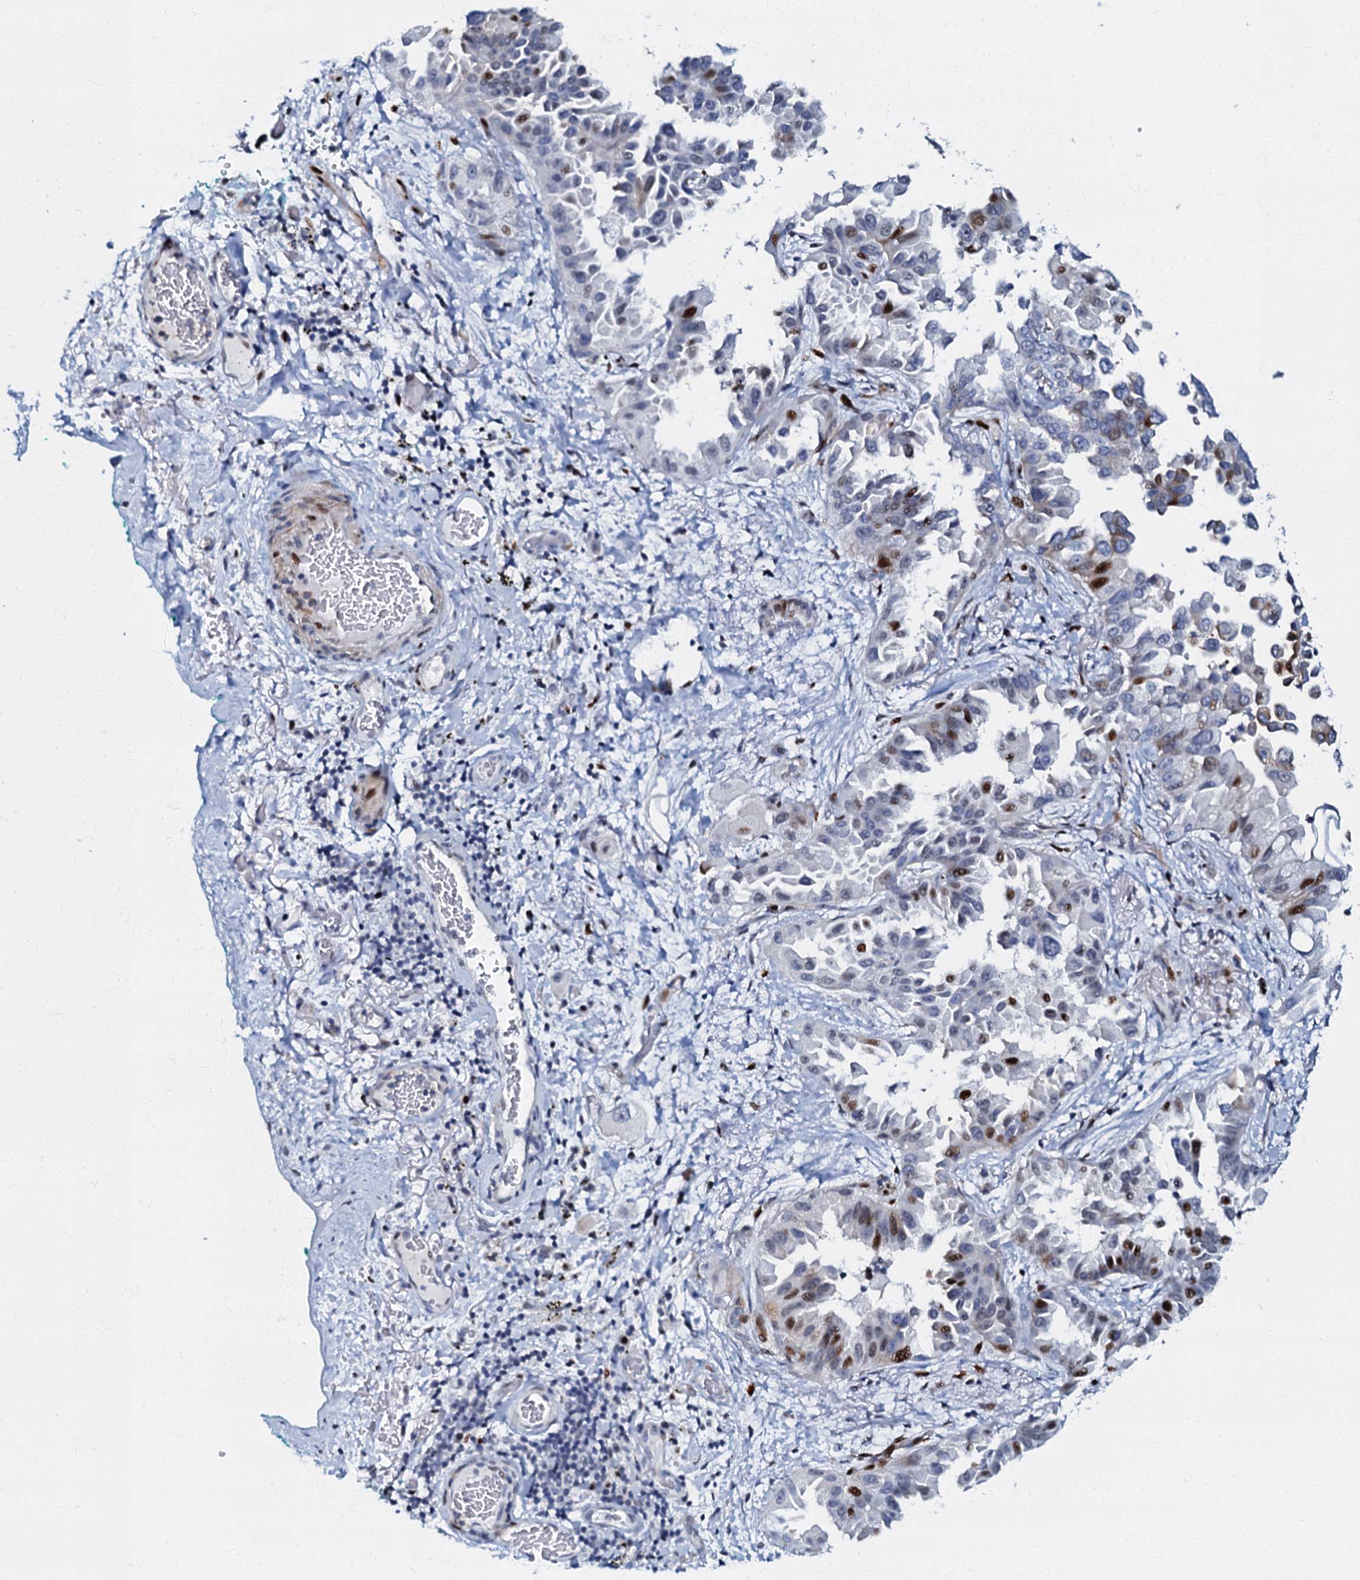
{"staining": {"intensity": "moderate", "quantity": "<25%", "location": "nuclear"}, "tissue": "lung cancer", "cell_type": "Tumor cells", "image_type": "cancer", "snomed": [{"axis": "morphology", "description": "Adenocarcinoma, NOS"}, {"axis": "topography", "description": "Lung"}], "caption": "Protein analysis of lung adenocarcinoma tissue reveals moderate nuclear staining in approximately <25% of tumor cells.", "gene": "MFSD5", "patient": {"sex": "female", "age": 67}}